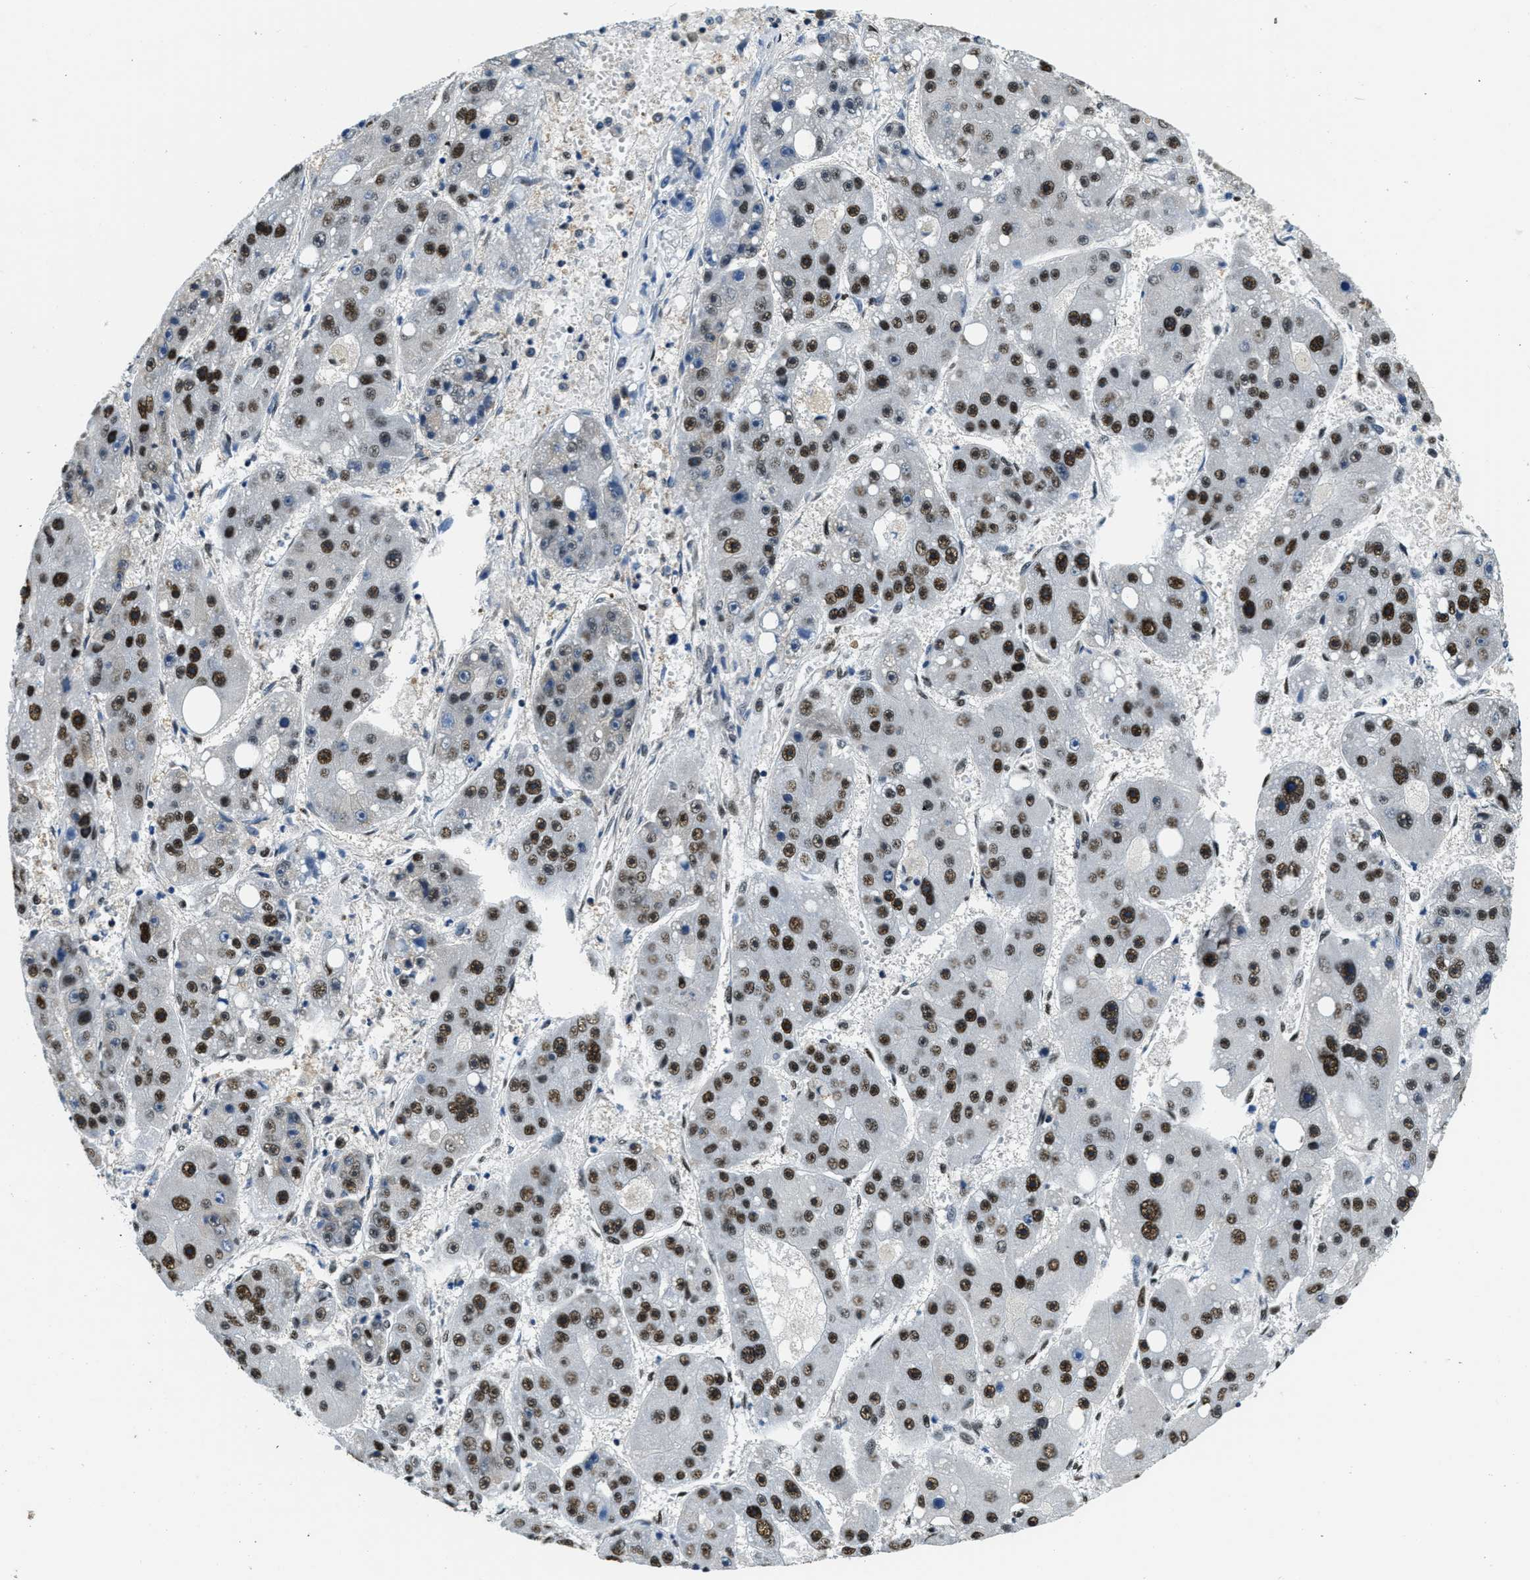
{"staining": {"intensity": "strong", "quantity": "25%-75%", "location": "nuclear"}, "tissue": "liver cancer", "cell_type": "Tumor cells", "image_type": "cancer", "snomed": [{"axis": "morphology", "description": "Carcinoma, Hepatocellular, NOS"}, {"axis": "topography", "description": "Liver"}], "caption": "Human hepatocellular carcinoma (liver) stained with a protein marker shows strong staining in tumor cells.", "gene": "SSB", "patient": {"sex": "female", "age": 61}}